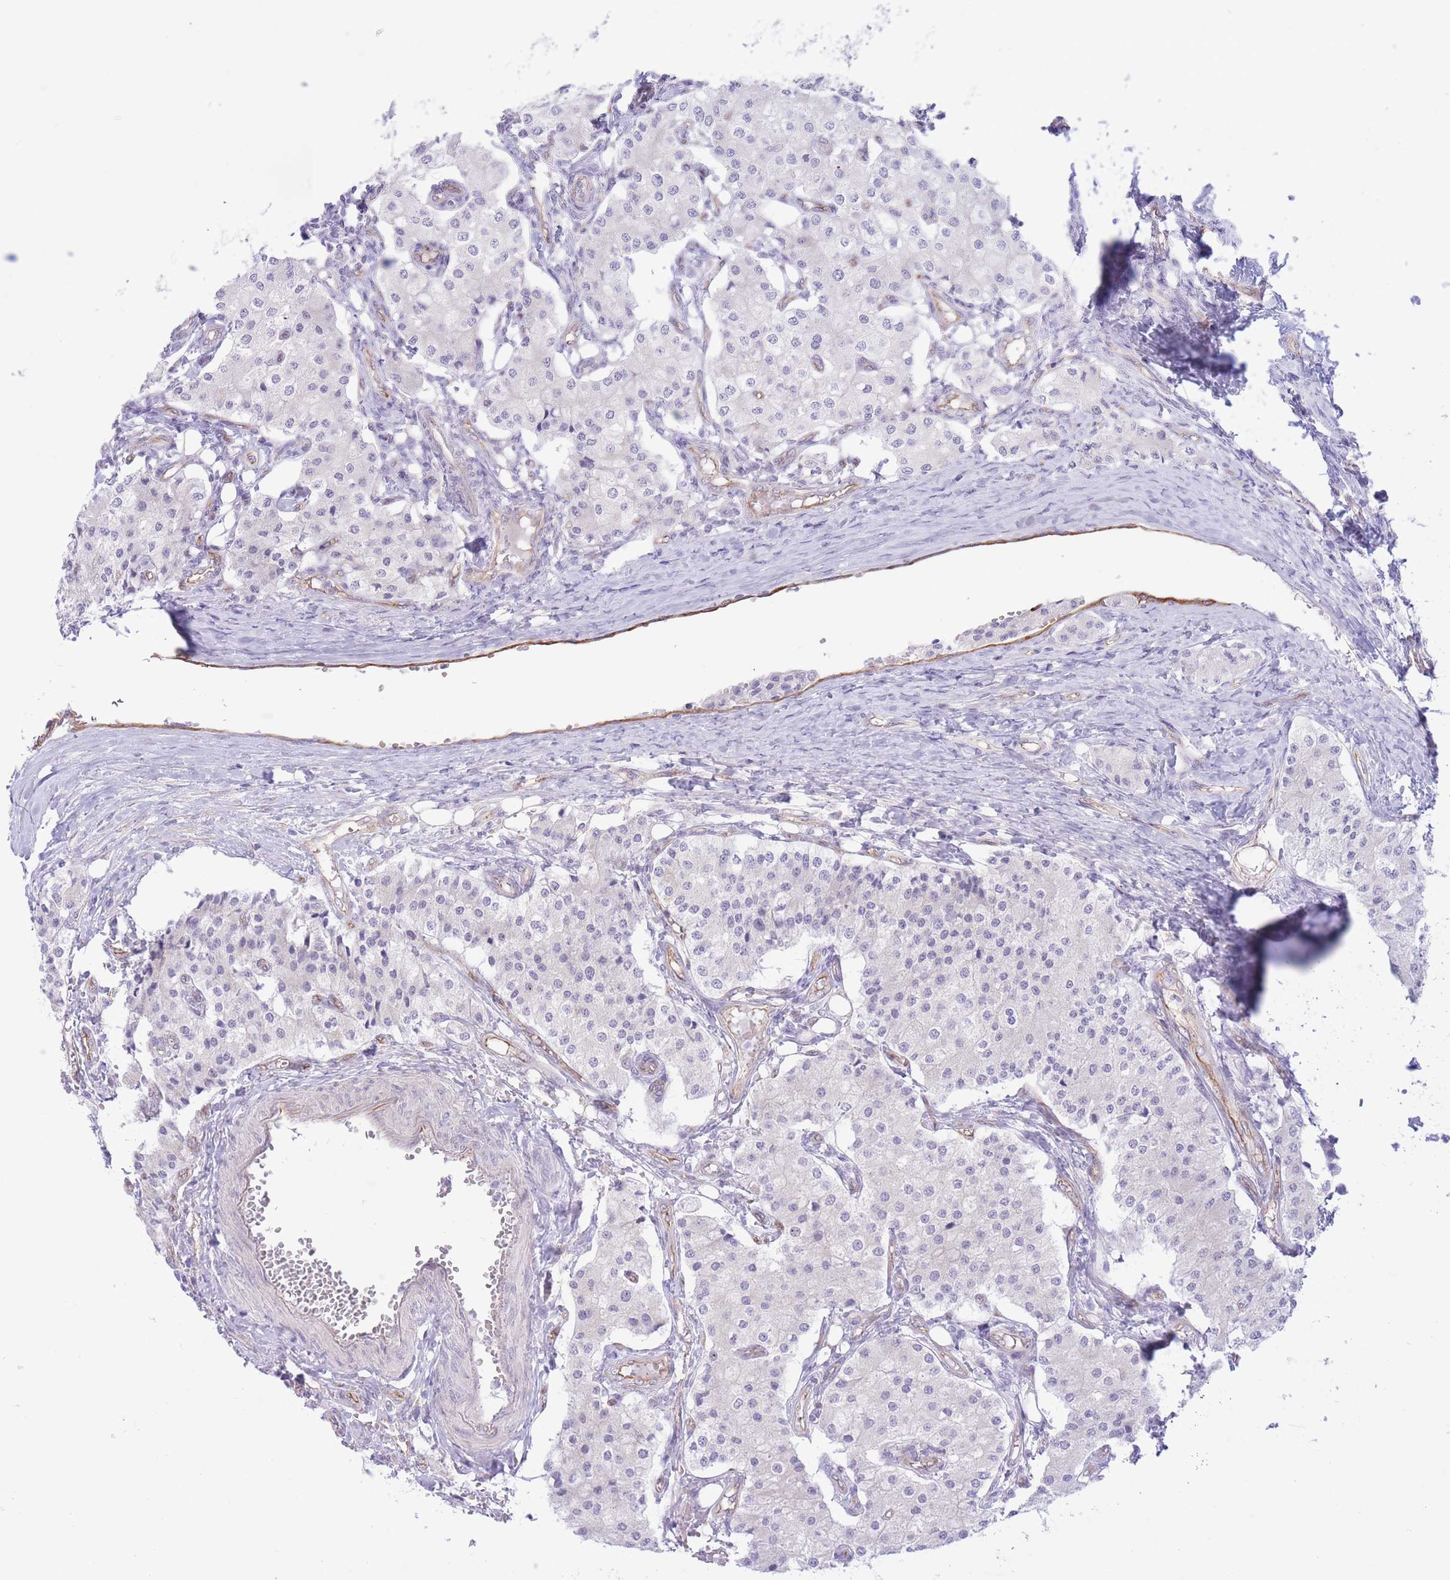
{"staining": {"intensity": "negative", "quantity": "none", "location": "none"}, "tissue": "carcinoid", "cell_type": "Tumor cells", "image_type": "cancer", "snomed": [{"axis": "morphology", "description": "Carcinoid, malignant, NOS"}, {"axis": "topography", "description": "Colon"}], "caption": "IHC image of malignant carcinoid stained for a protein (brown), which shows no staining in tumor cells.", "gene": "MRPS31", "patient": {"sex": "female", "age": 52}}